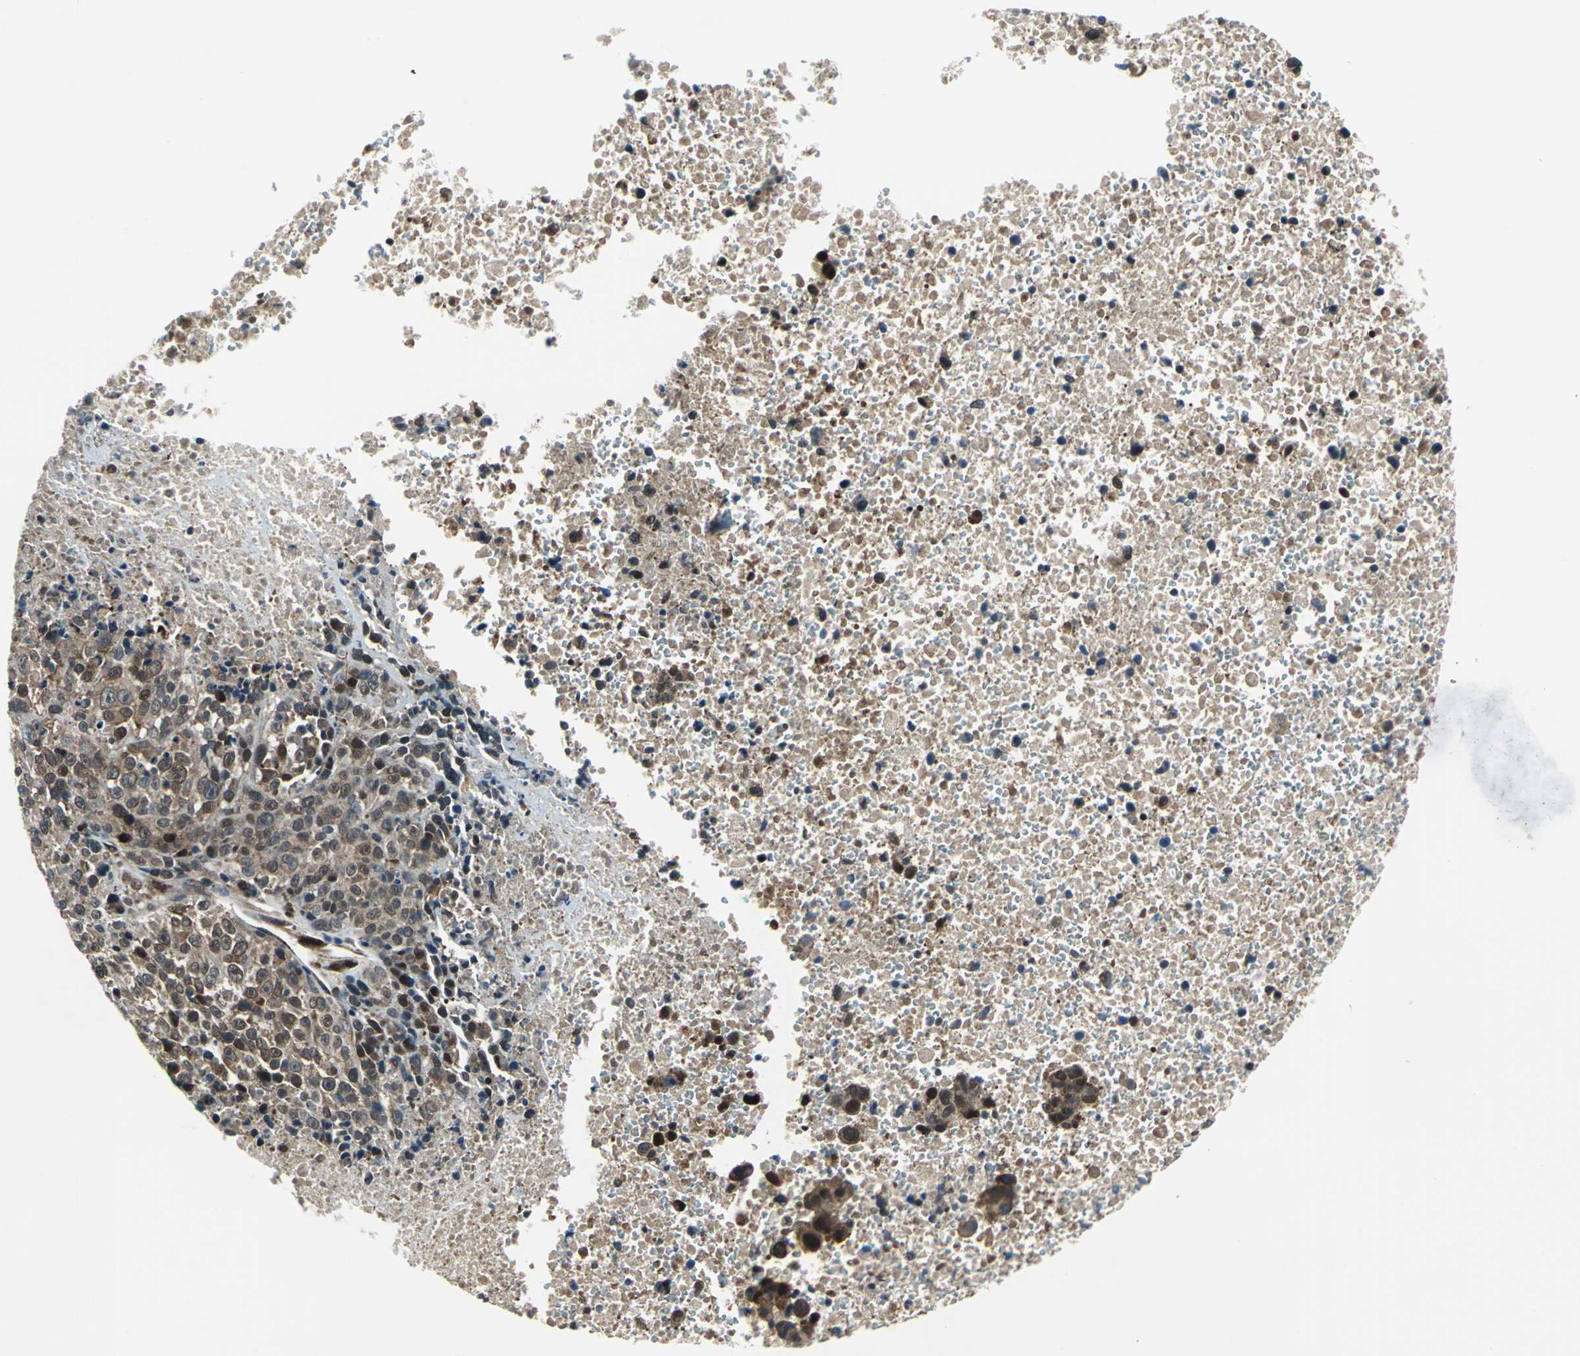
{"staining": {"intensity": "moderate", "quantity": ">75%", "location": "cytoplasmic/membranous,nuclear"}, "tissue": "melanoma", "cell_type": "Tumor cells", "image_type": "cancer", "snomed": [{"axis": "morphology", "description": "Malignant melanoma, Metastatic site"}, {"axis": "topography", "description": "Cerebral cortex"}], "caption": "Moderate cytoplasmic/membranous and nuclear protein expression is present in approximately >75% of tumor cells in malignant melanoma (metastatic site). Nuclei are stained in blue.", "gene": "POLR3K", "patient": {"sex": "female", "age": 52}}